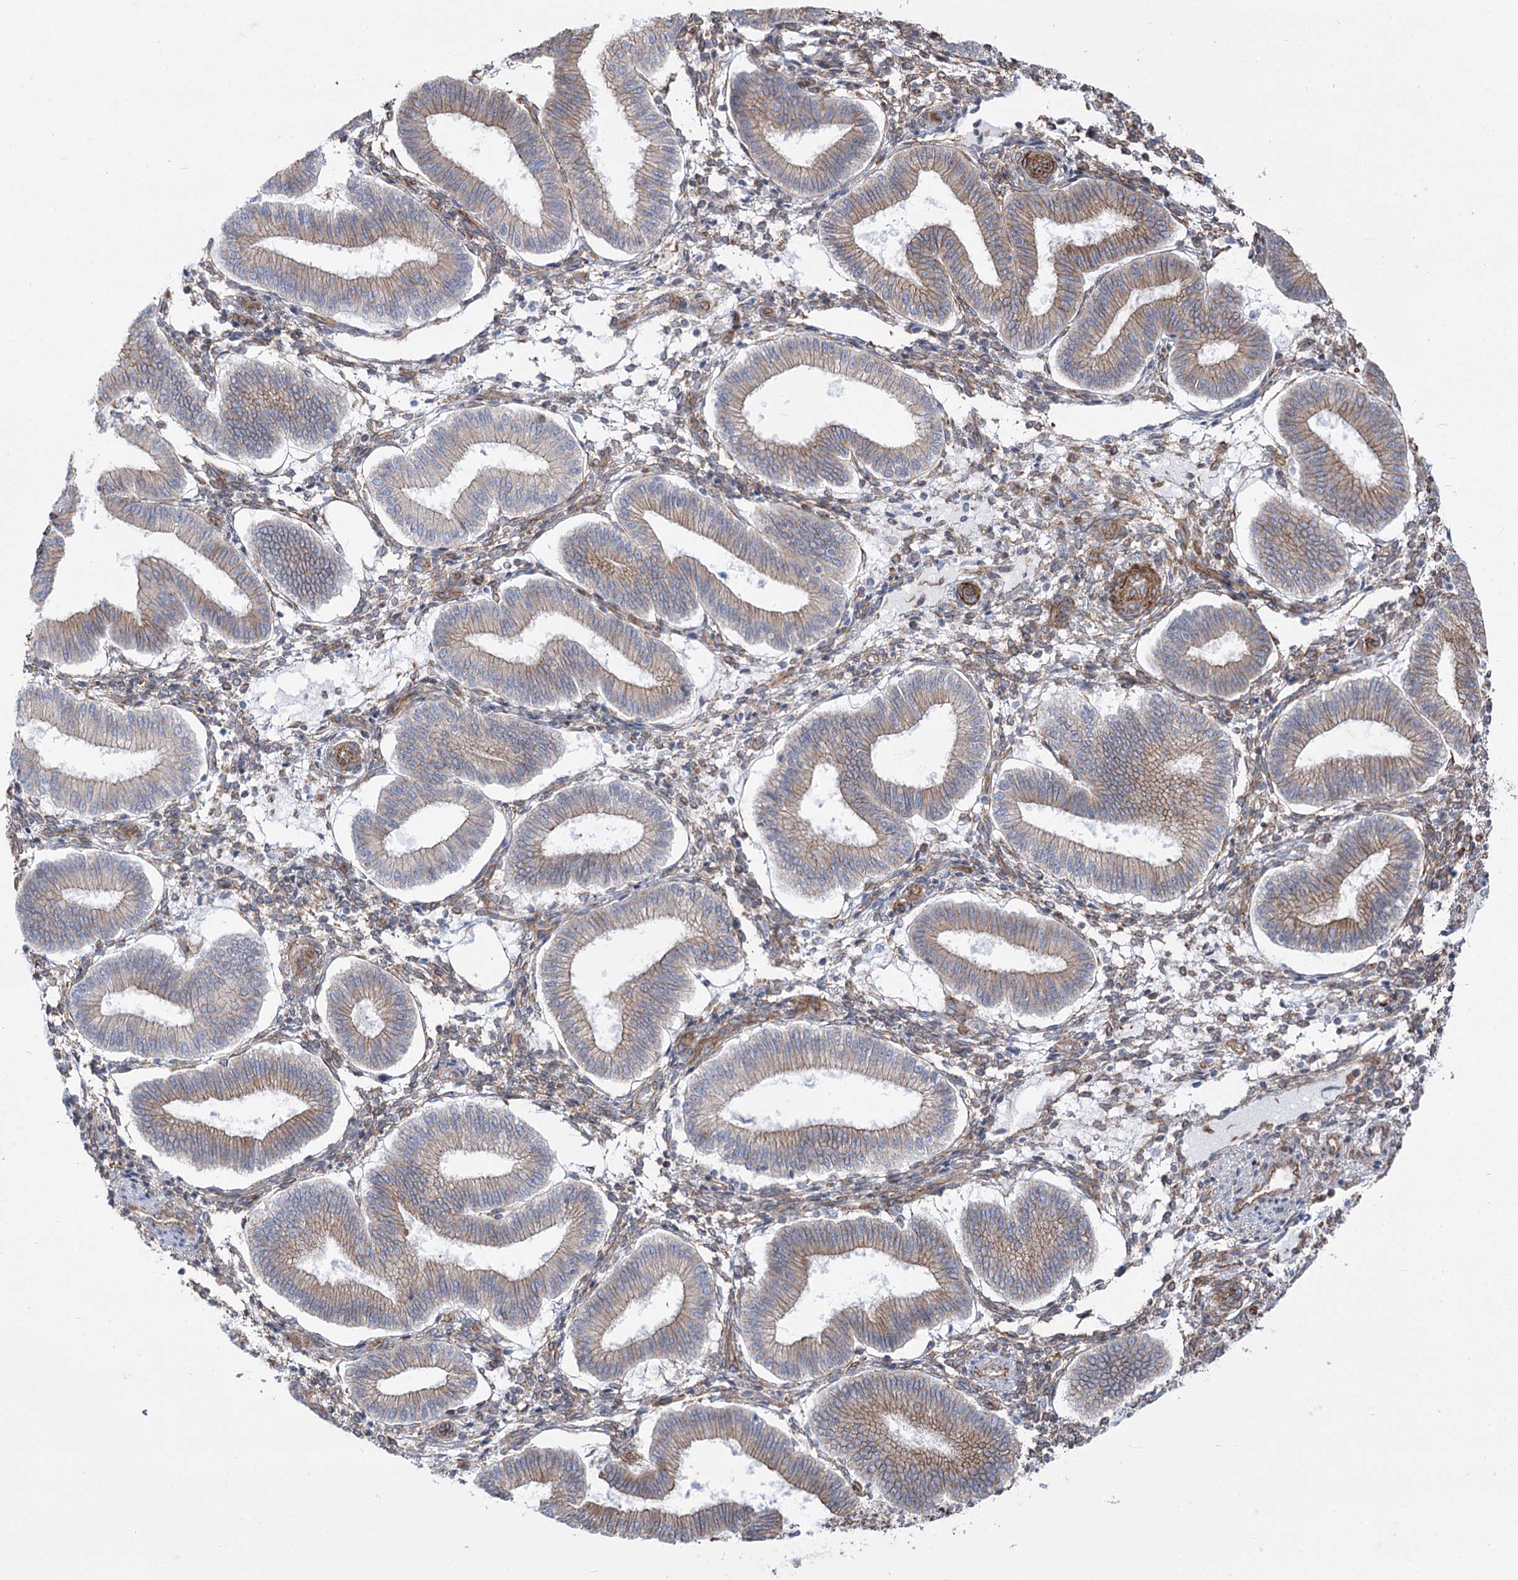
{"staining": {"intensity": "moderate", "quantity": "25%-75%", "location": "cytoplasmic/membranous"}, "tissue": "endometrium", "cell_type": "Cells in endometrial stroma", "image_type": "normal", "snomed": [{"axis": "morphology", "description": "Normal tissue, NOS"}, {"axis": "topography", "description": "Endometrium"}], "caption": "An immunohistochemistry (IHC) histopathology image of benign tissue is shown. Protein staining in brown shows moderate cytoplasmic/membranous positivity in endometrium within cells in endometrial stroma.", "gene": "PLEKHA5", "patient": {"sex": "female", "age": 39}}